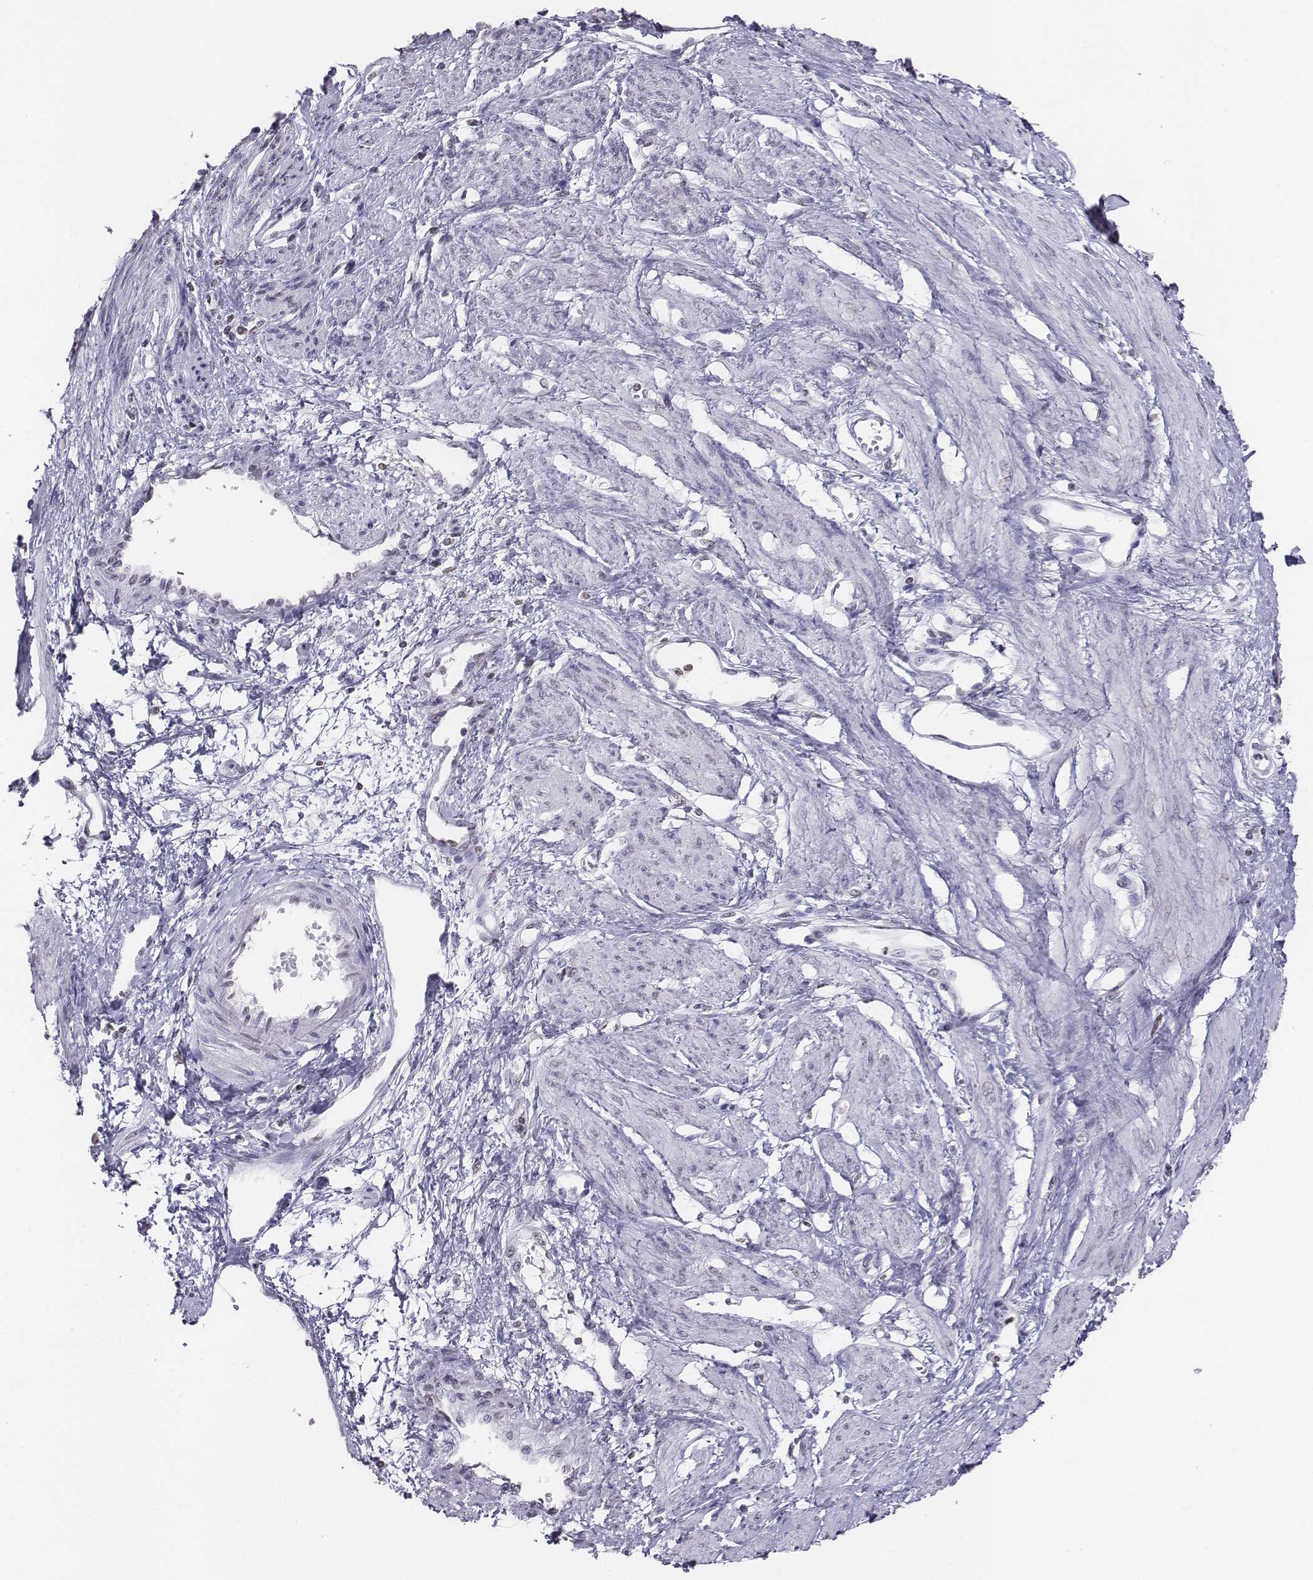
{"staining": {"intensity": "negative", "quantity": "none", "location": "none"}, "tissue": "smooth muscle", "cell_type": "Smooth muscle cells", "image_type": "normal", "snomed": [{"axis": "morphology", "description": "Normal tissue, NOS"}, {"axis": "topography", "description": "Smooth muscle"}, {"axis": "topography", "description": "Uterus"}], "caption": "The immunohistochemistry histopathology image has no significant expression in smooth muscle cells of smooth muscle.", "gene": "BARHL1", "patient": {"sex": "female", "age": 39}}